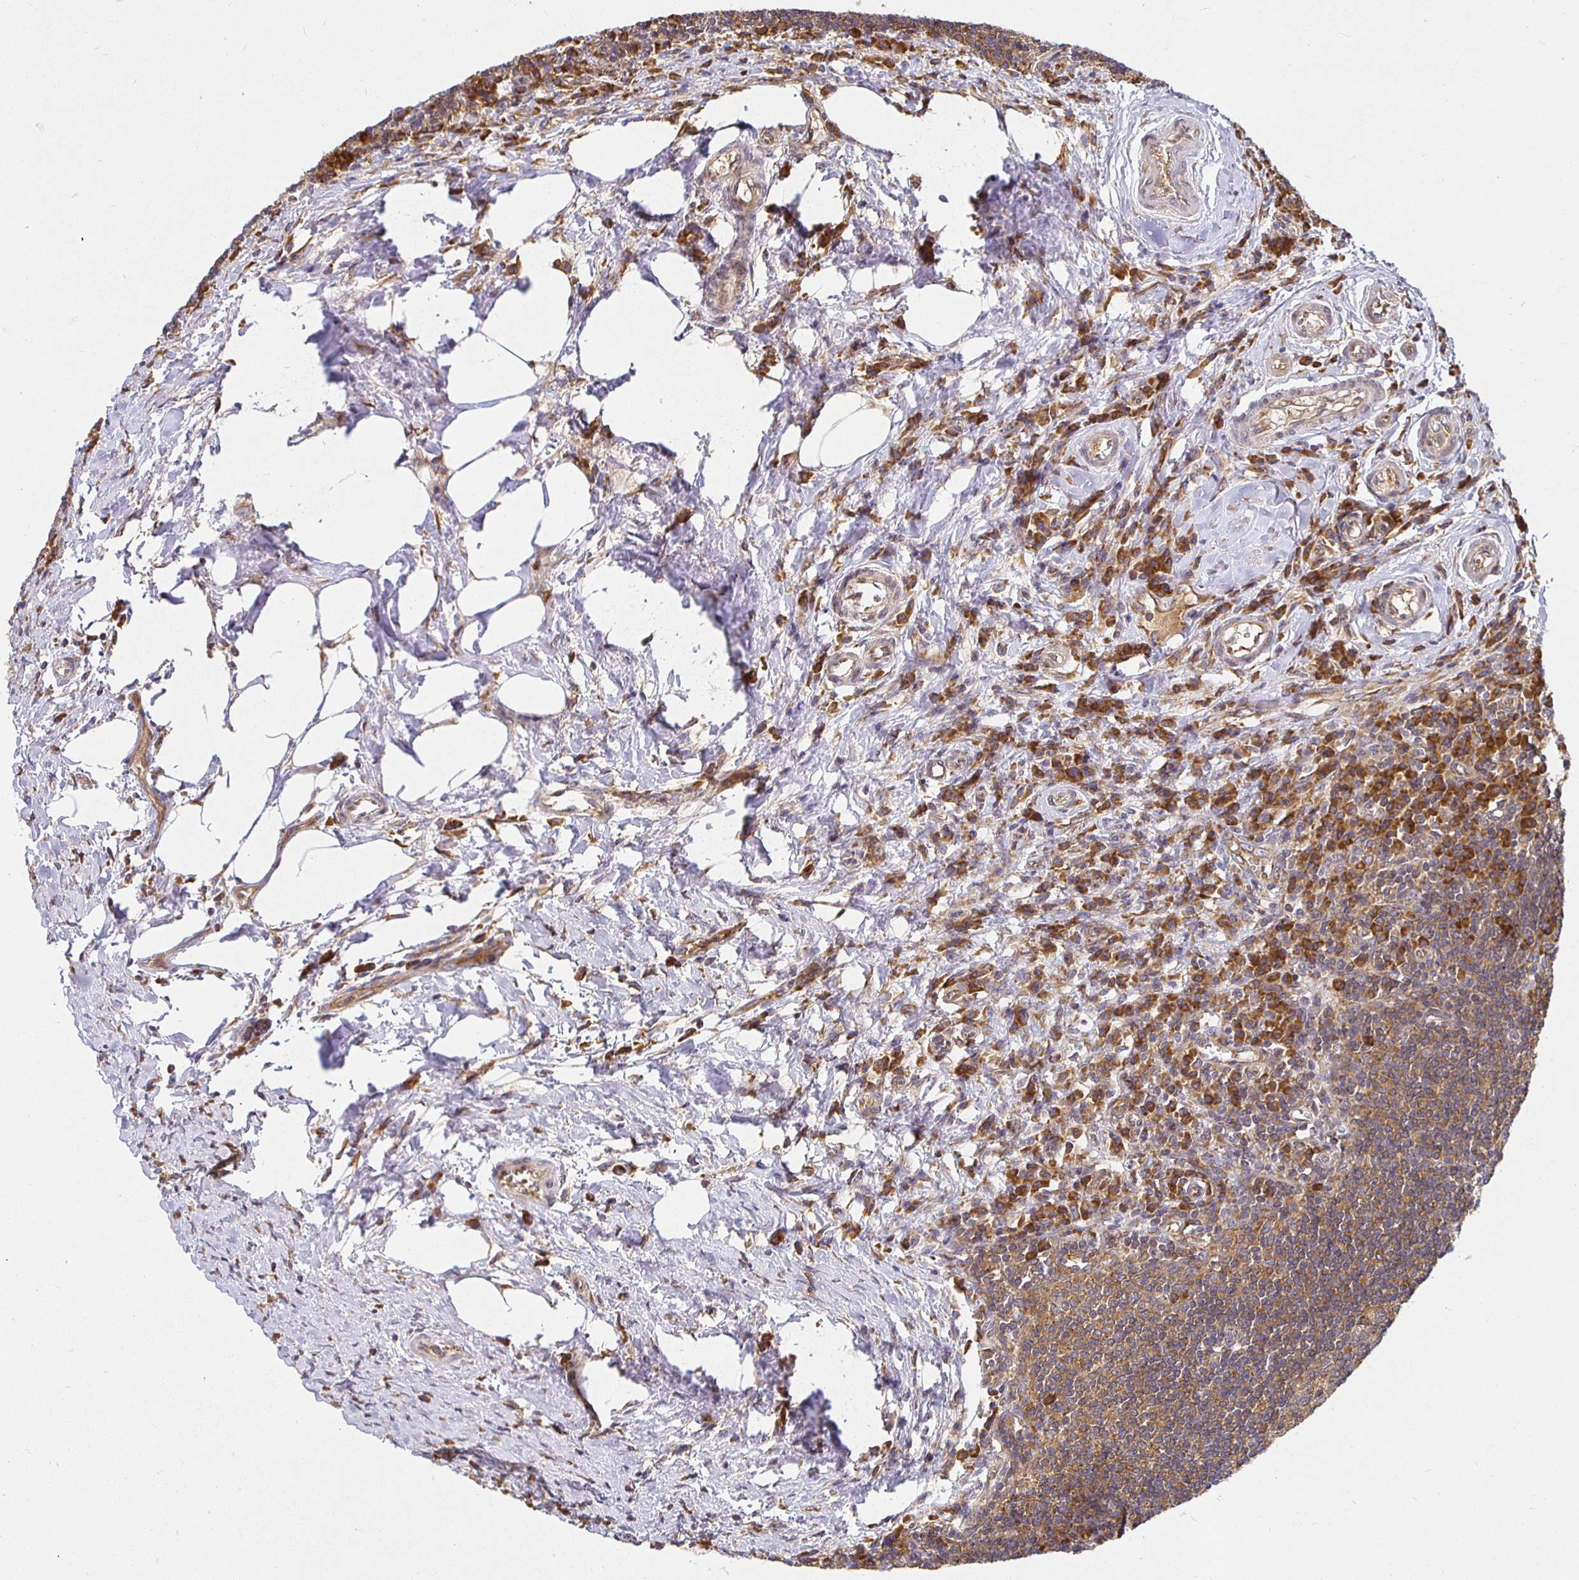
{"staining": {"intensity": "weak", "quantity": ">75%", "location": "cytoplasmic/membranous"}, "tissue": "lymph node", "cell_type": "Germinal center cells", "image_type": "normal", "snomed": [{"axis": "morphology", "description": "Normal tissue, NOS"}, {"axis": "topography", "description": "Lymph node"}], "caption": "This image reveals immunohistochemistry staining of normal lymph node, with low weak cytoplasmic/membranous staining in about >75% of germinal center cells.", "gene": "IRAK1", "patient": {"sex": "male", "age": 67}}